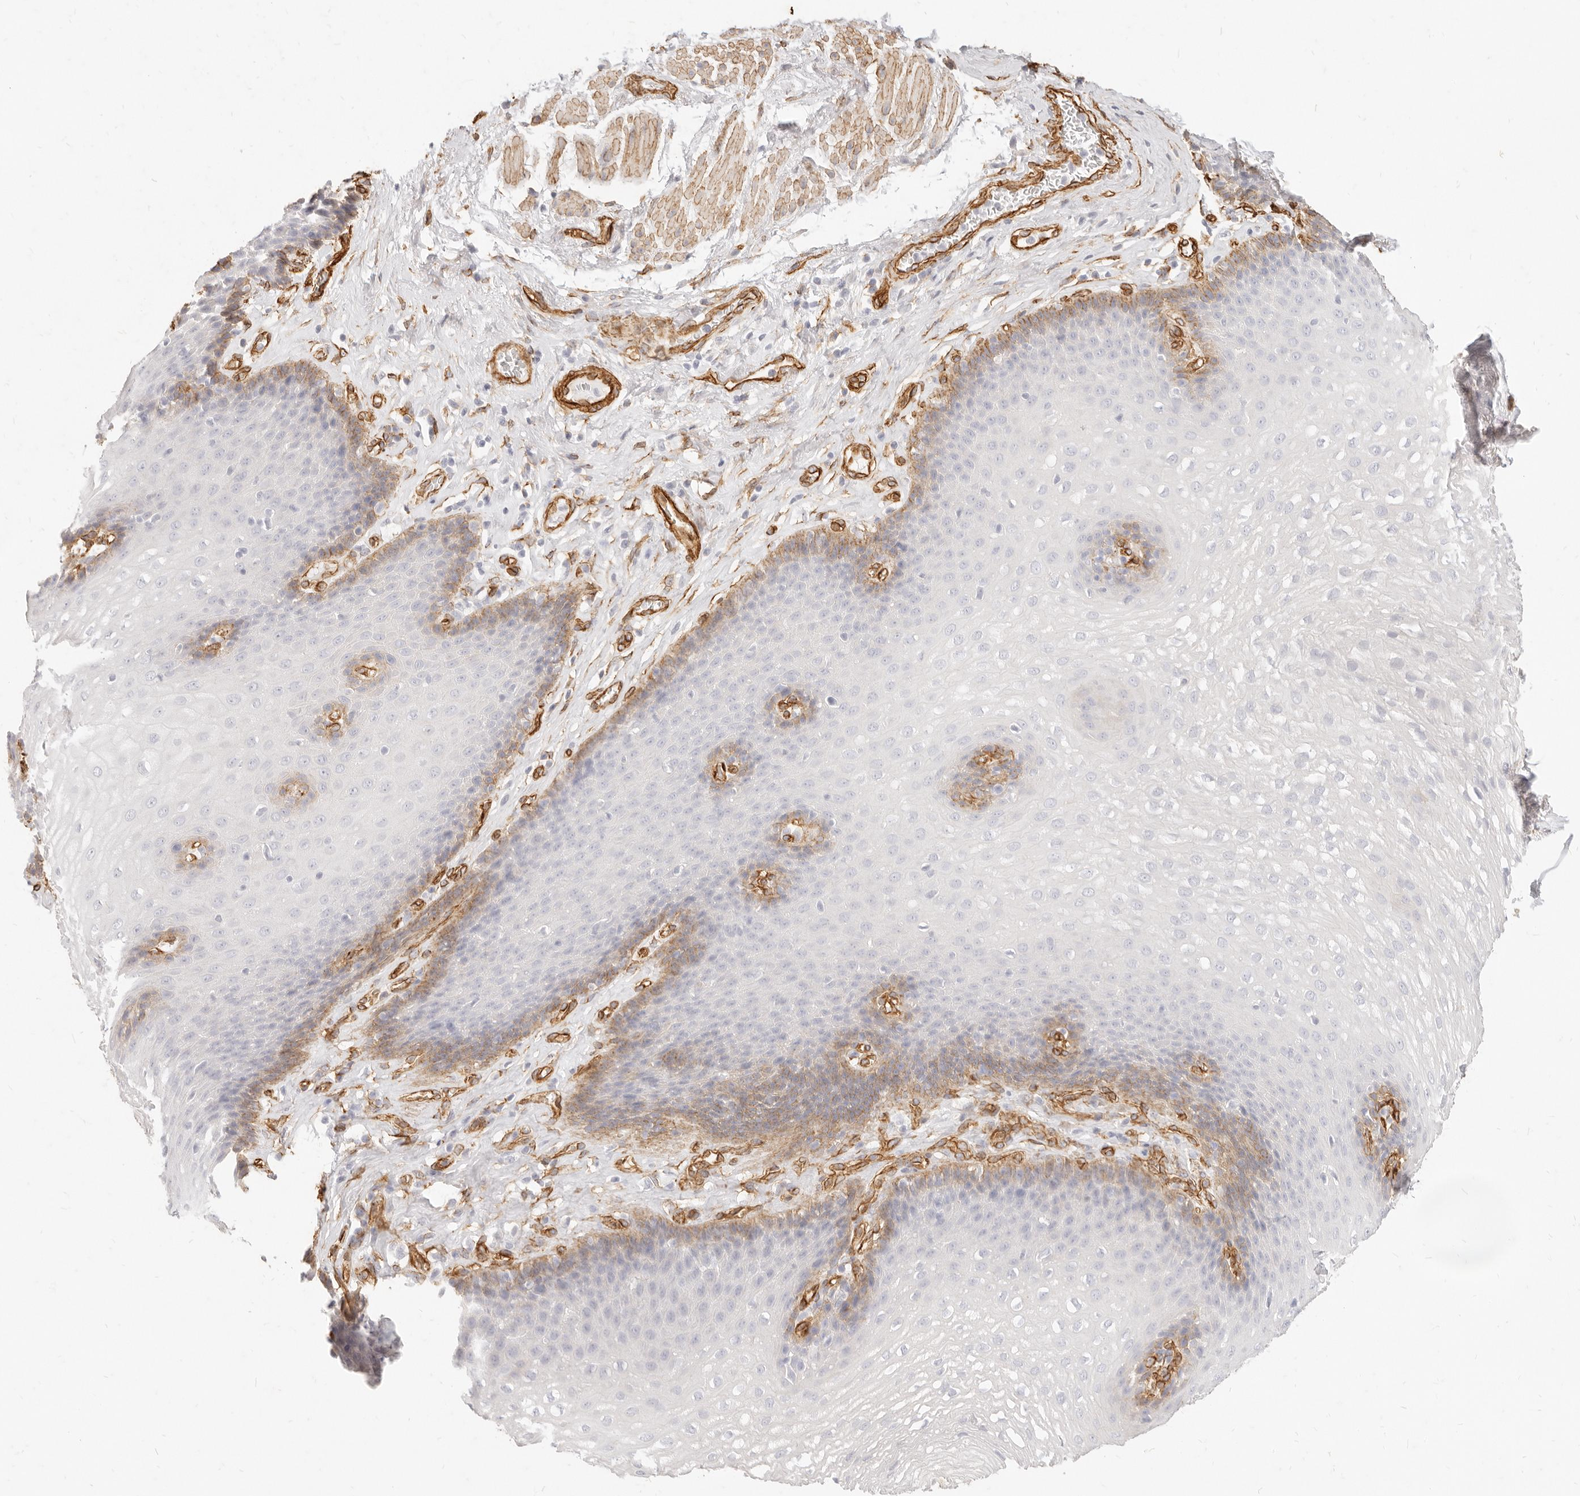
{"staining": {"intensity": "moderate", "quantity": "<25%", "location": "cytoplasmic/membranous"}, "tissue": "esophagus", "cell_type": "Squamous epithelial cells", "image_type": "normal", "snomed": [{"axis": "morphology", "description": "Normal tissue, NOS"}, {"axis": "topography", "description": "Esophagus"}], "caption": "Immunohistochemical staining of normal esophagus shows <25% levels of moderate cytoplasmic/membranous protein positivity in approximately <25% of squamous epithelial cells. (Brightfield microscopy of DAB IHC at high magnification).", "gene": "NUS1", "patient": {"sex": "female", "age": 66}}